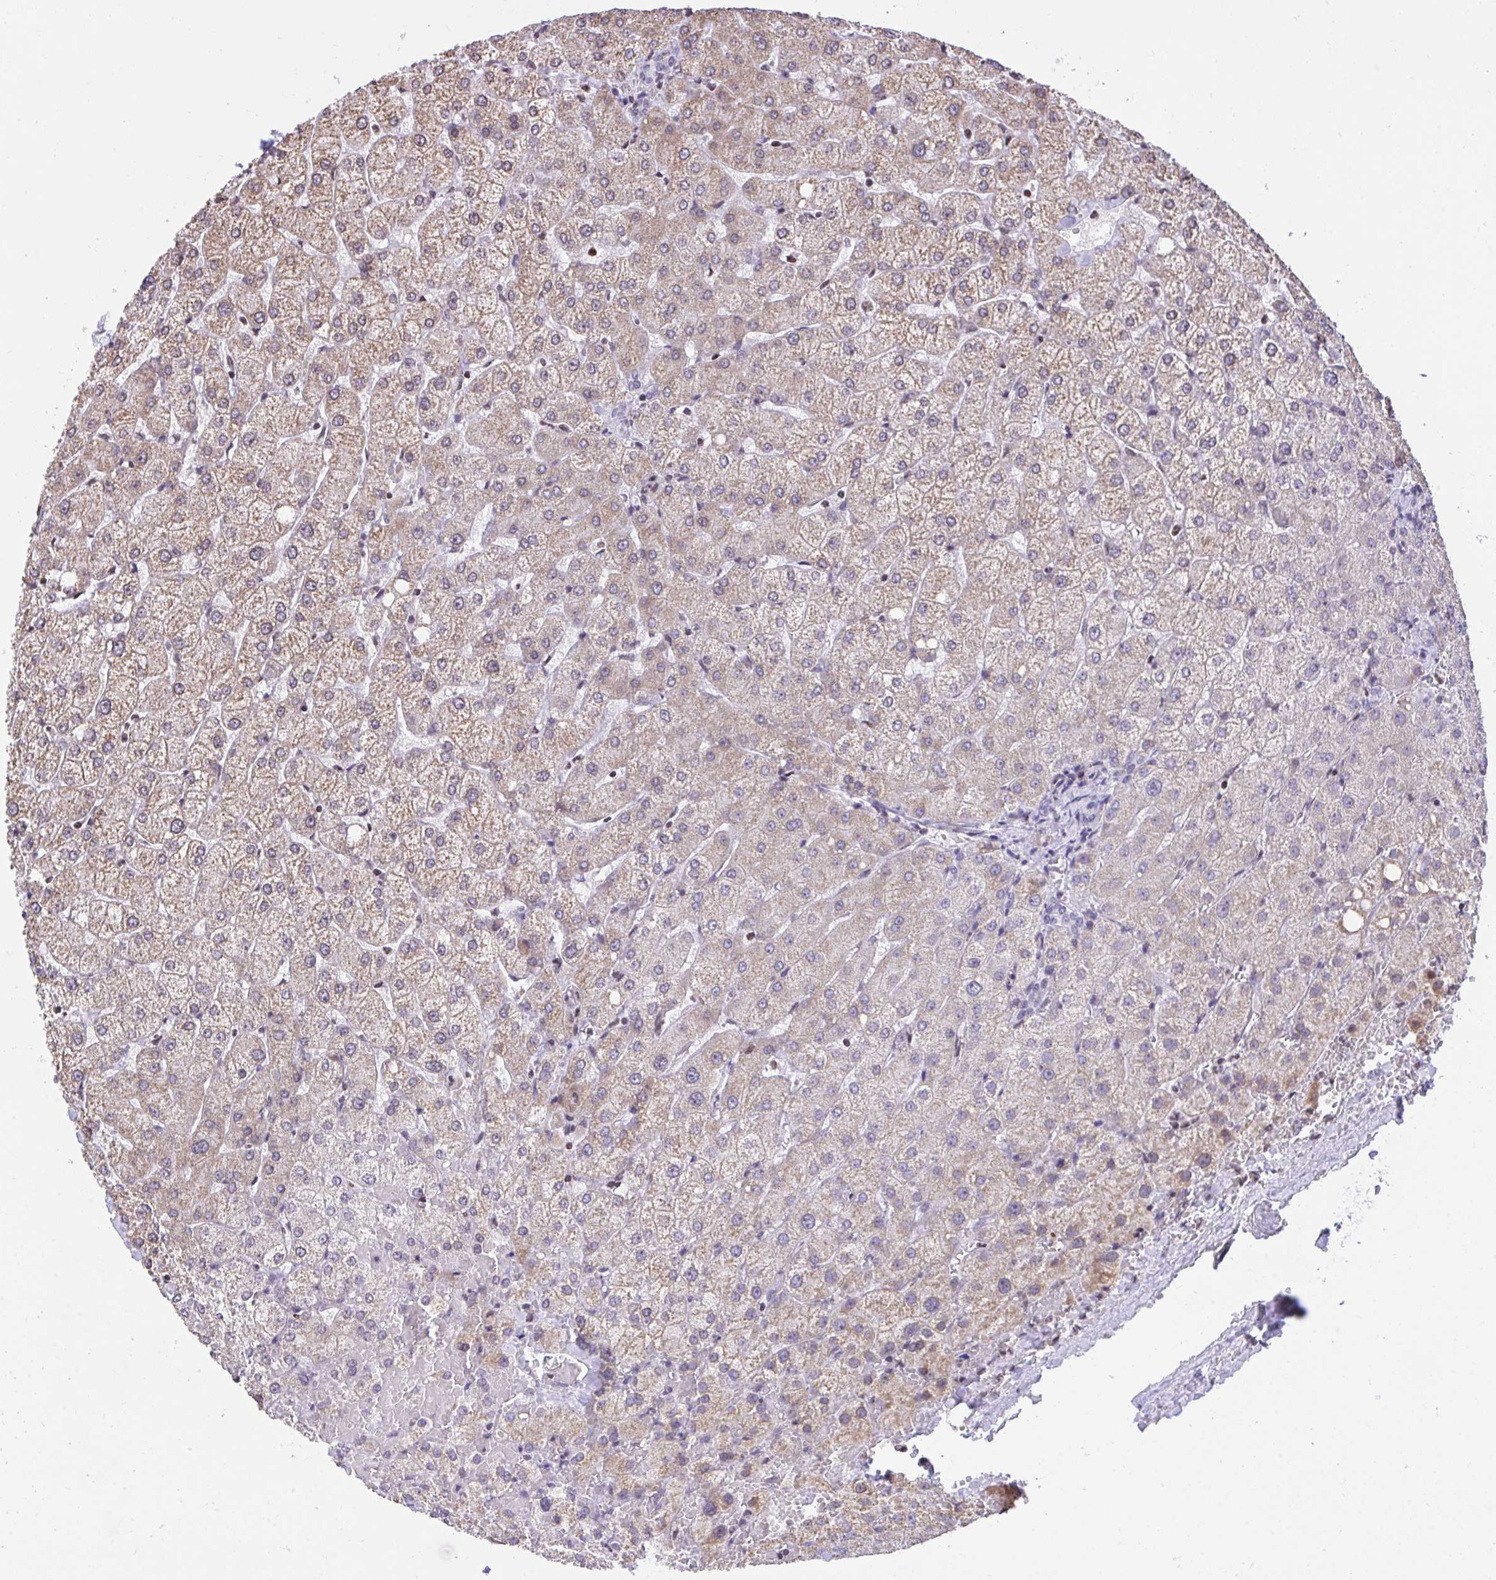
{"staining": {"intensity": "negative", "quantity": "none", "location": "none"}, "tissue": "liver", "cell_type": "Cholangiocytes", "image_type": "normal", "snomed": [{"axis": "morphology", "description": "Normal tissue, NOS"}, {"axis": "topography", "description": "Liver"}], "caption": "This is an immunohistochemistry photomicrograph of unremarkable liver. There is no expression in cholangiocytes.", "gene": "KCNN4", "patient": {"sex": "female", "age": 54}}